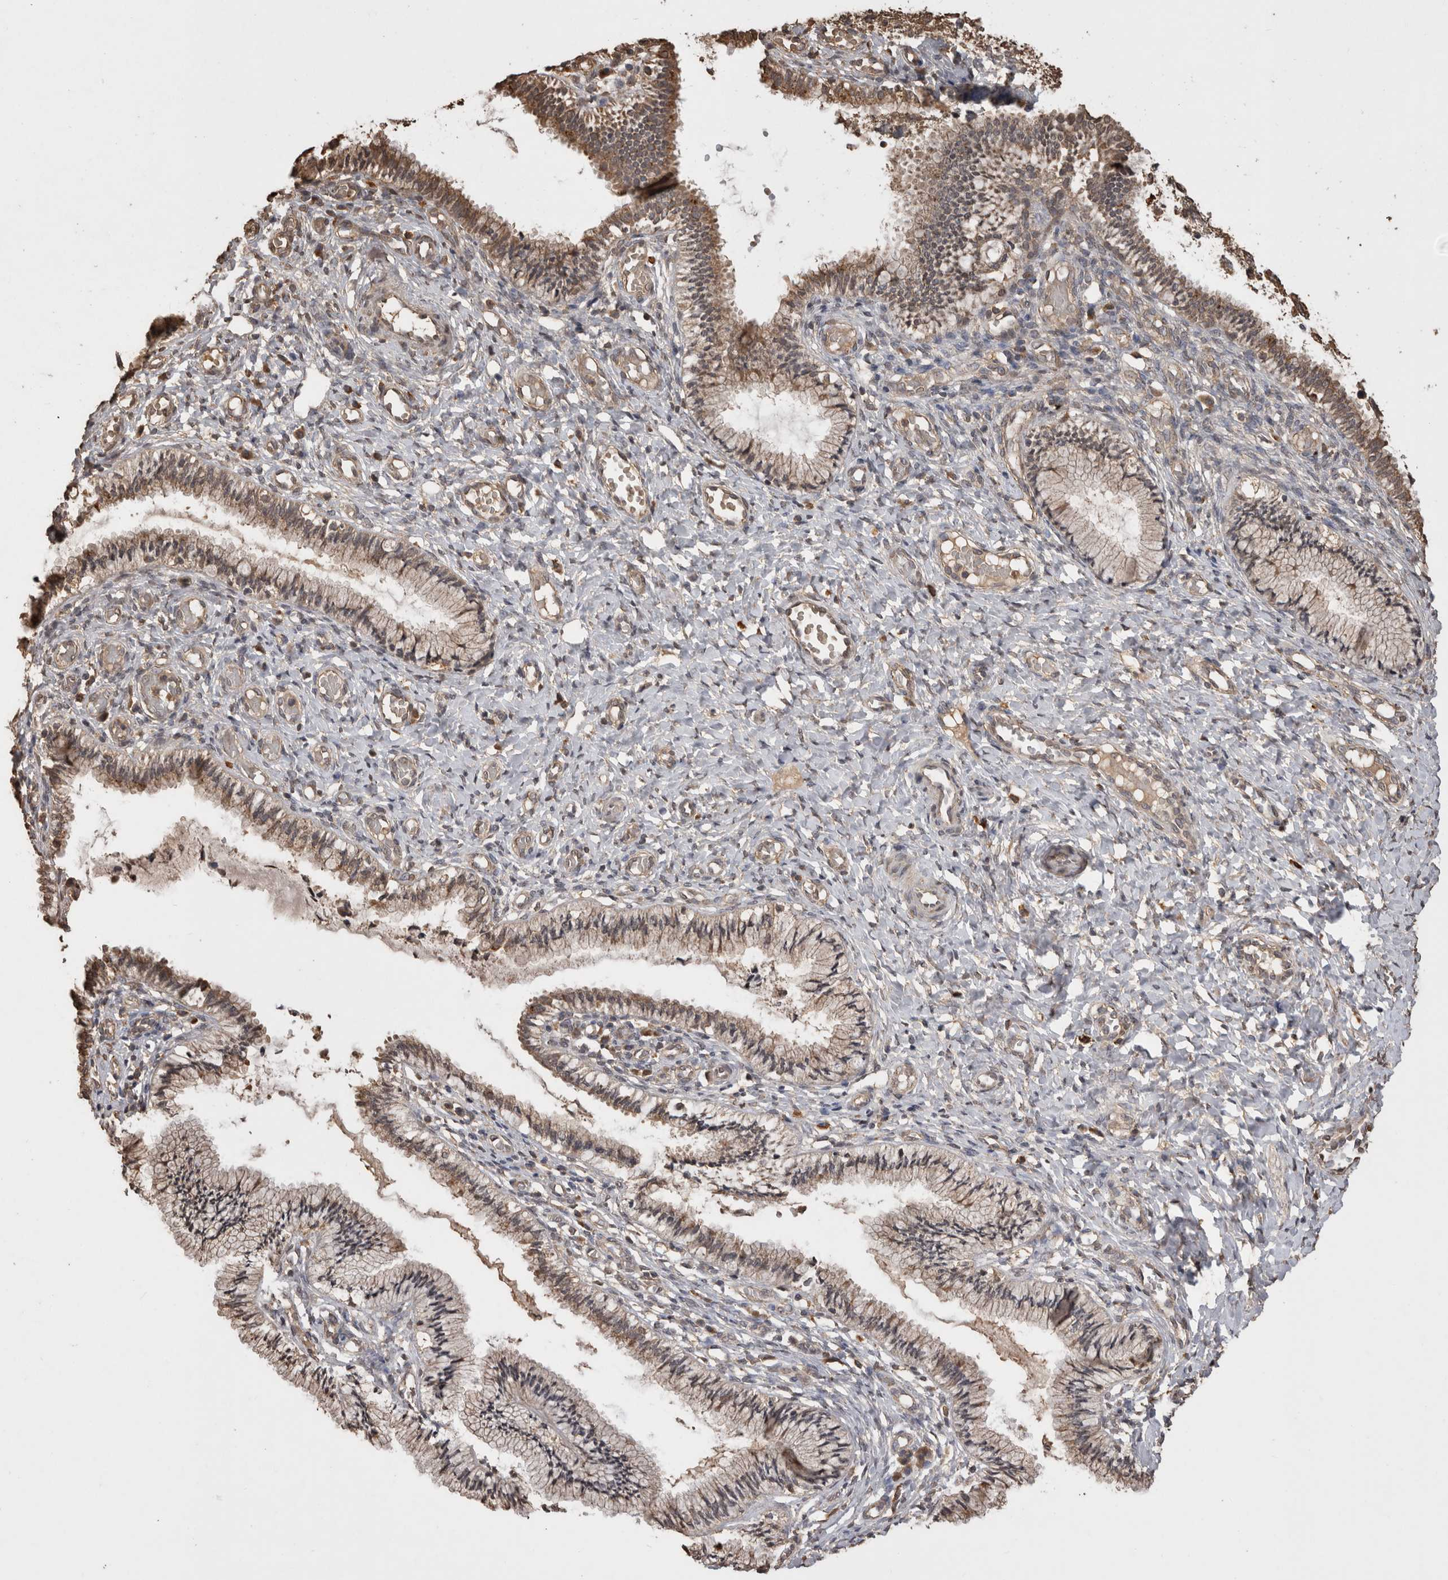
{"staining": {"intensity": "moderate", "quantity": ">75%", "location": "cytoplasmic/membranous"}, "tissue": "cervix", "cell_type": "Glandular cells", "image_type": "normal", "snomed": [{"axis": "morphology", "description": "Normal tissue, NOS"}, {"axis": "topography", "description": "Cervix"}], "caption": "About >75% of glandular cells in benign cervix reveal moderate cytoplasmic/membranous protein positivity as visualized by brown immunohistochemical staining.", "gene": "SOCS5", "patient": {"sex": "female", "age": 27}}